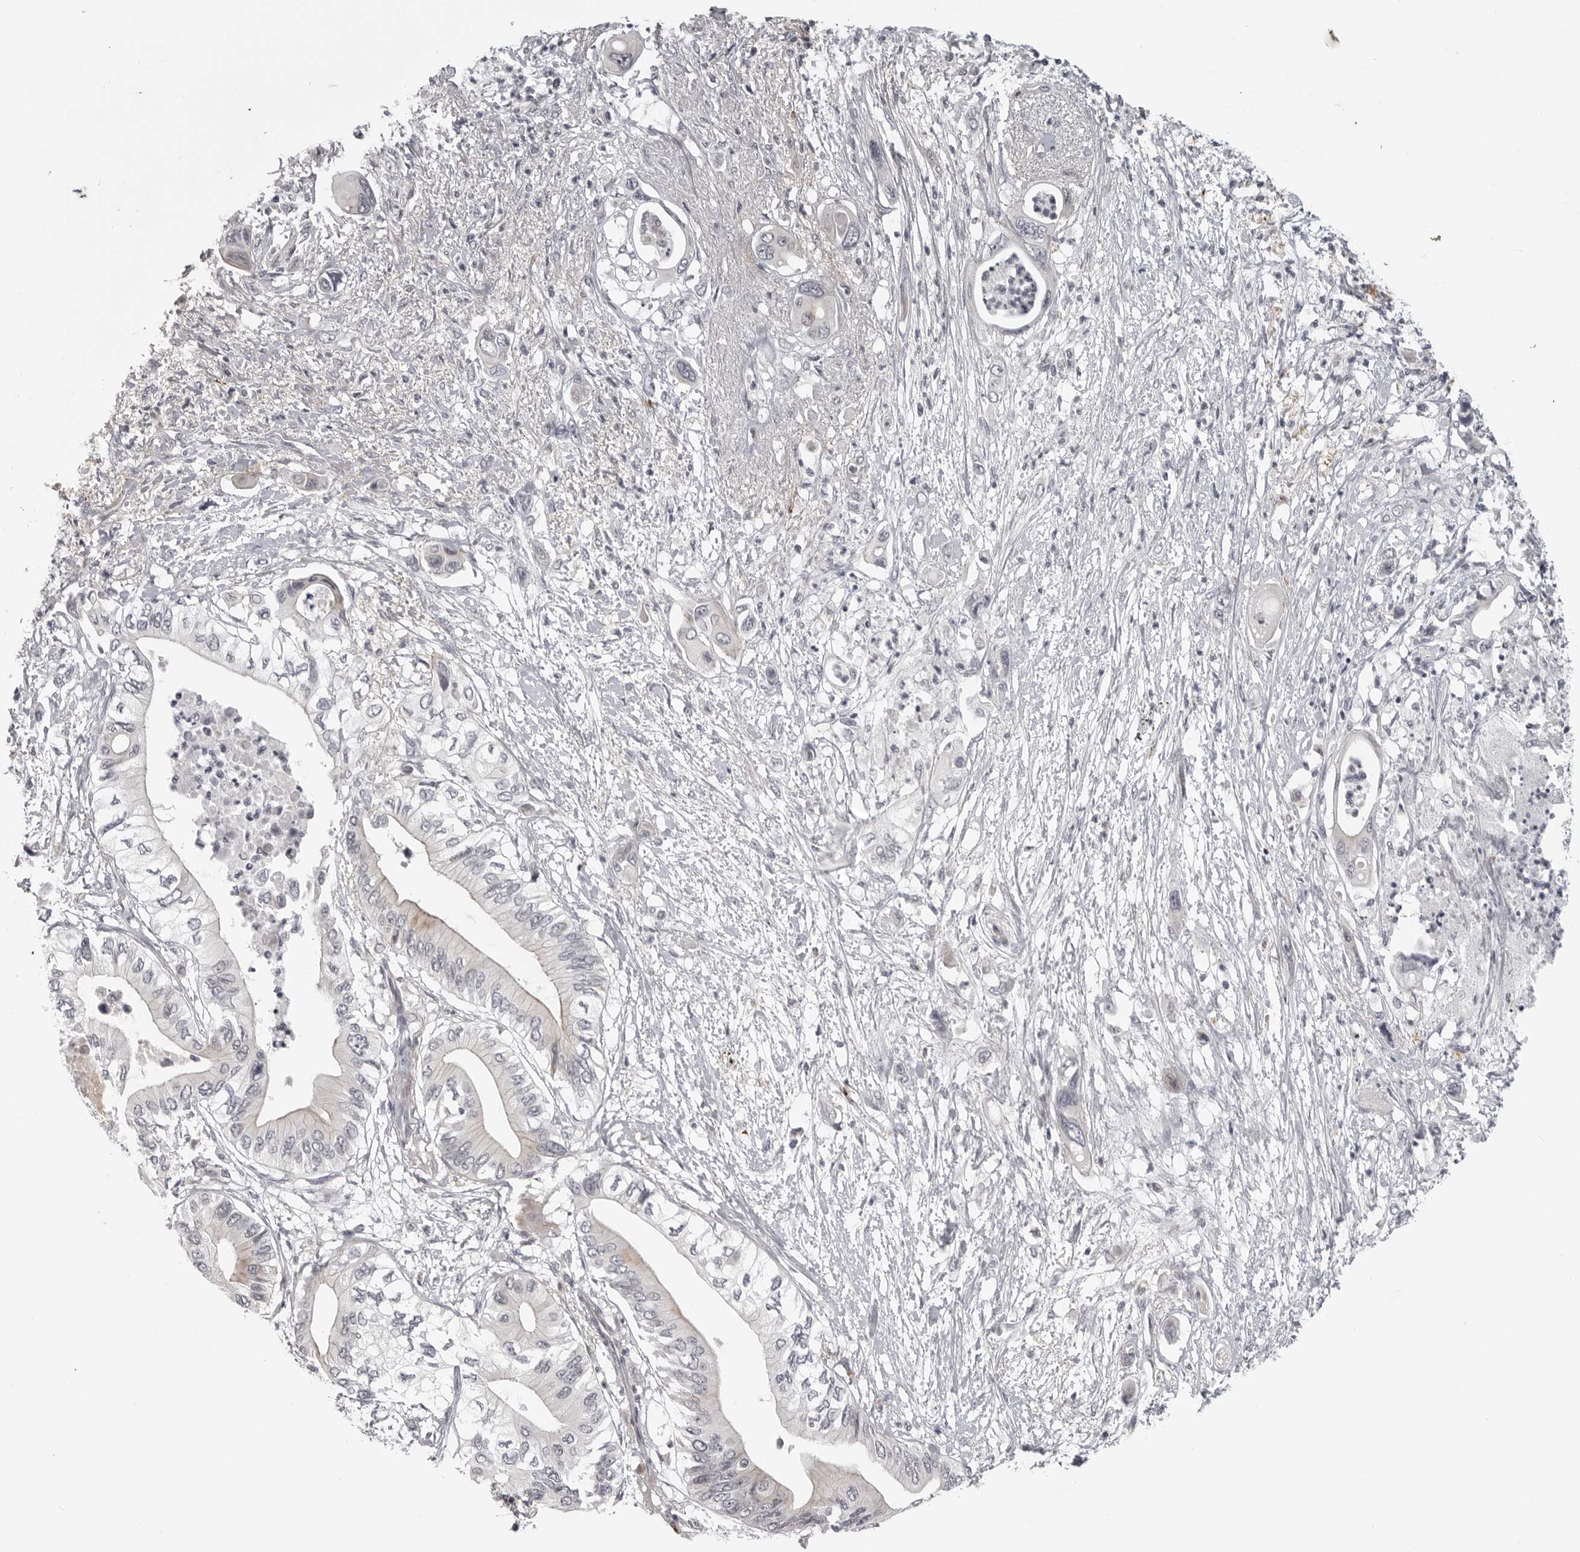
{"staining": {"intensity": "negative", "quantity": "none", "location": "none"}, "tissue": "pancreatic cancer", "cell_type": "Tumor cells", "image_type": "cancer", "snomed": [{"axis": "morphology", "description": "Adenocarcinoma, NOS"}, {"axis": "topography", "description": "Pancreas"}], "caption": "A photomicrograph of human pancreatic adenocarcinoma is negative for staining in tumor cells.", "gene": "CD300LD", "patient": {"sex": "male", "age": 66}}